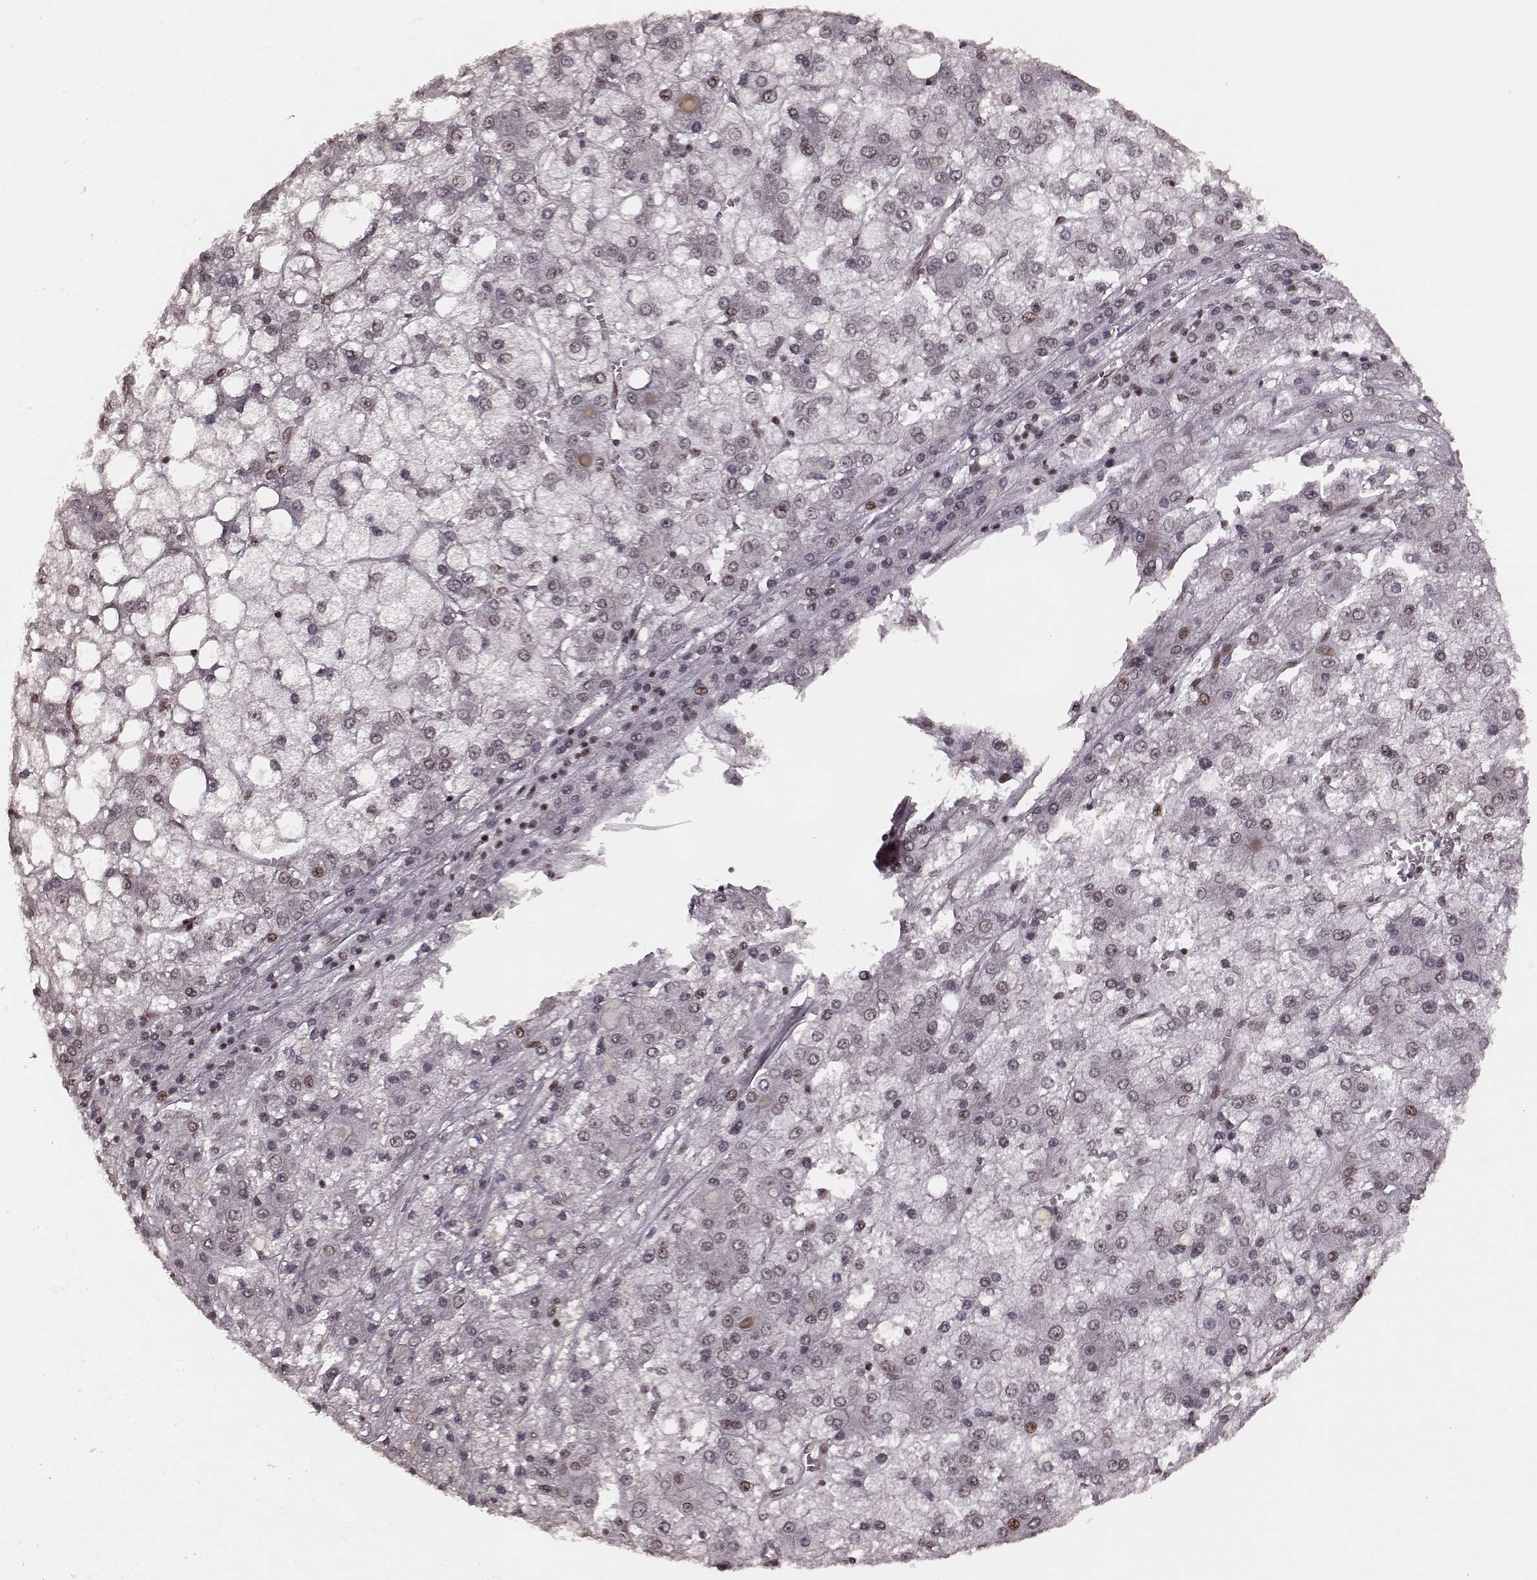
{"staining": {"intensity": "weak", "quantity": "<25%", "location": "nuclear"}, "tissue": "liver cancer", "cell_type": "Tumor cells", "image_type": "cancer", "snomed": [{"axis": "morphology", "description": "Carcinoma, Hepatocellular, NOS"}, {"axis": "topography", "description": "Liver"}], "caption": "This image is of liver hepatocellular carcinoma stained with immunohistochemistry to label a protein in brown with the nuclei are counter-stained blue. There is no positivity in tumor cells.", "gene": "NR2C1", "patient": {"sex": "male", "age": 73}}